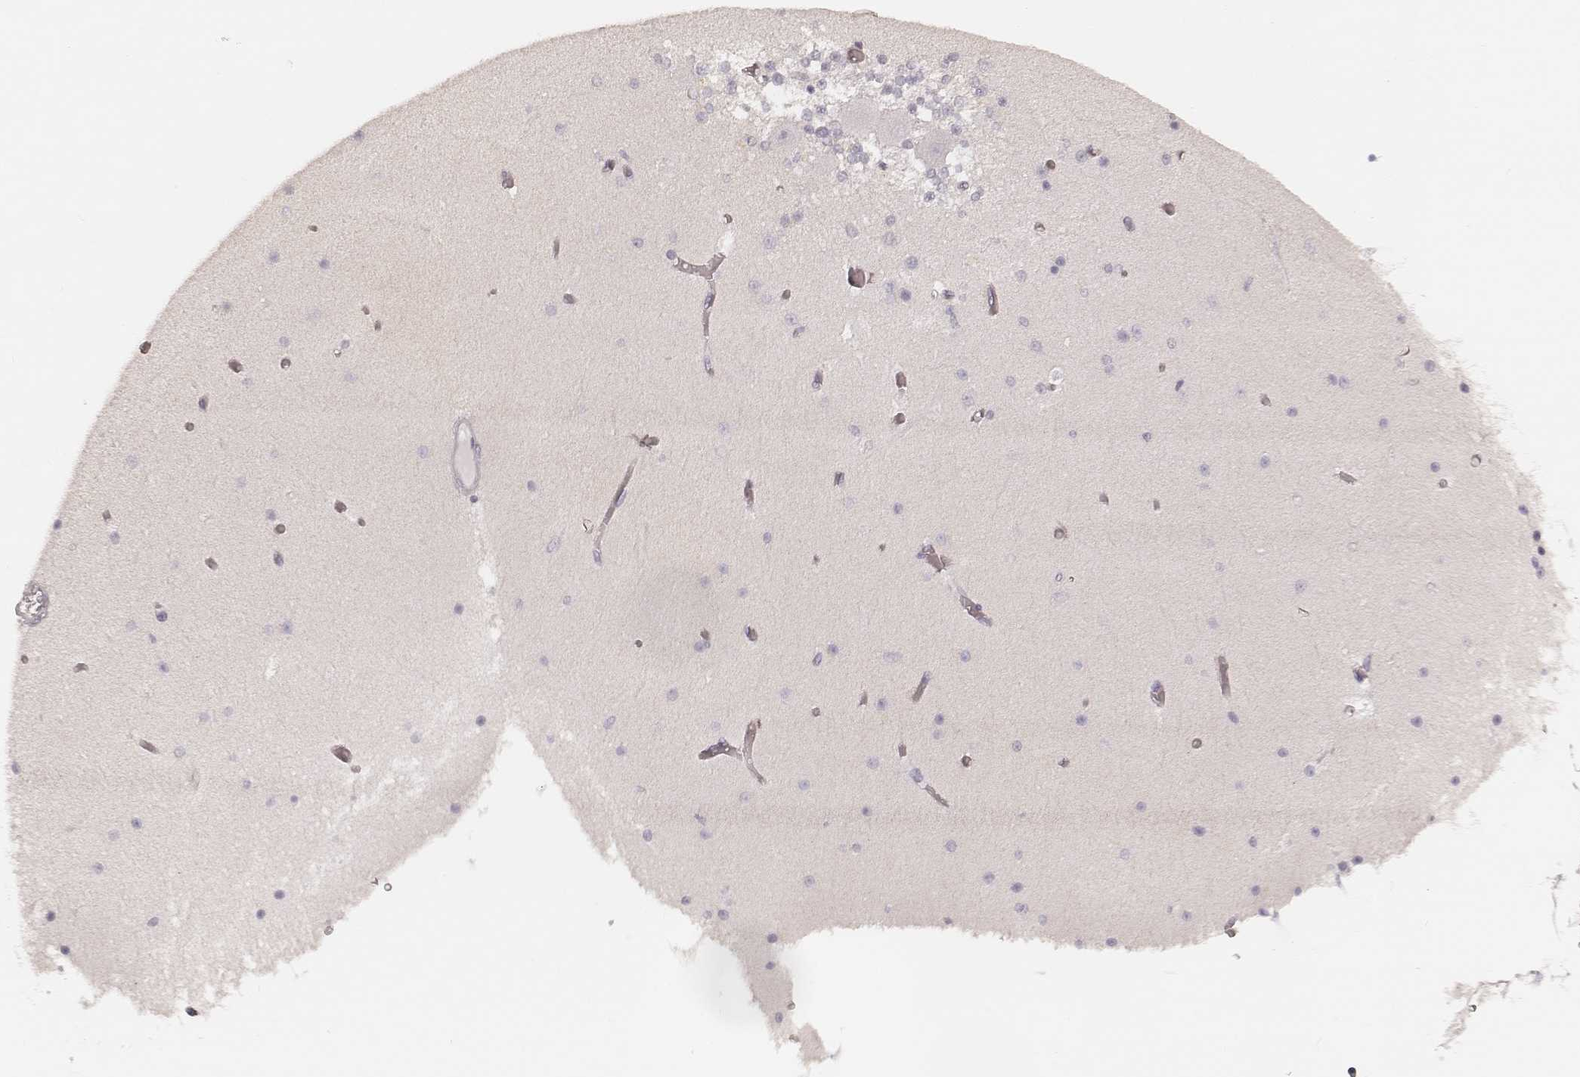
{"staining": {"intensity": "negative", "quantity": "none", "location": "none"}, "tissue": "cerebellum", "cell_type": "Cells in granular layer", "image_type": "normal", "snomed": [{"axis": "morphology", "description": "Normal tissue, NOS"}, {"axis": "topography", "description": "Cerebellum"}], "caption": "A high-resolution micrograph shows immunohistochemistry (IHC) staining of unremarkable cerebellum, which reveals no significant expression in cells in granular layer. (Brightfield microscopy of DAB (3,3'-diaminobenzidine) immunohistochemistry at high magnification).", "gene": "TEX37", "patient": {"sex": "female", "age": 28}}